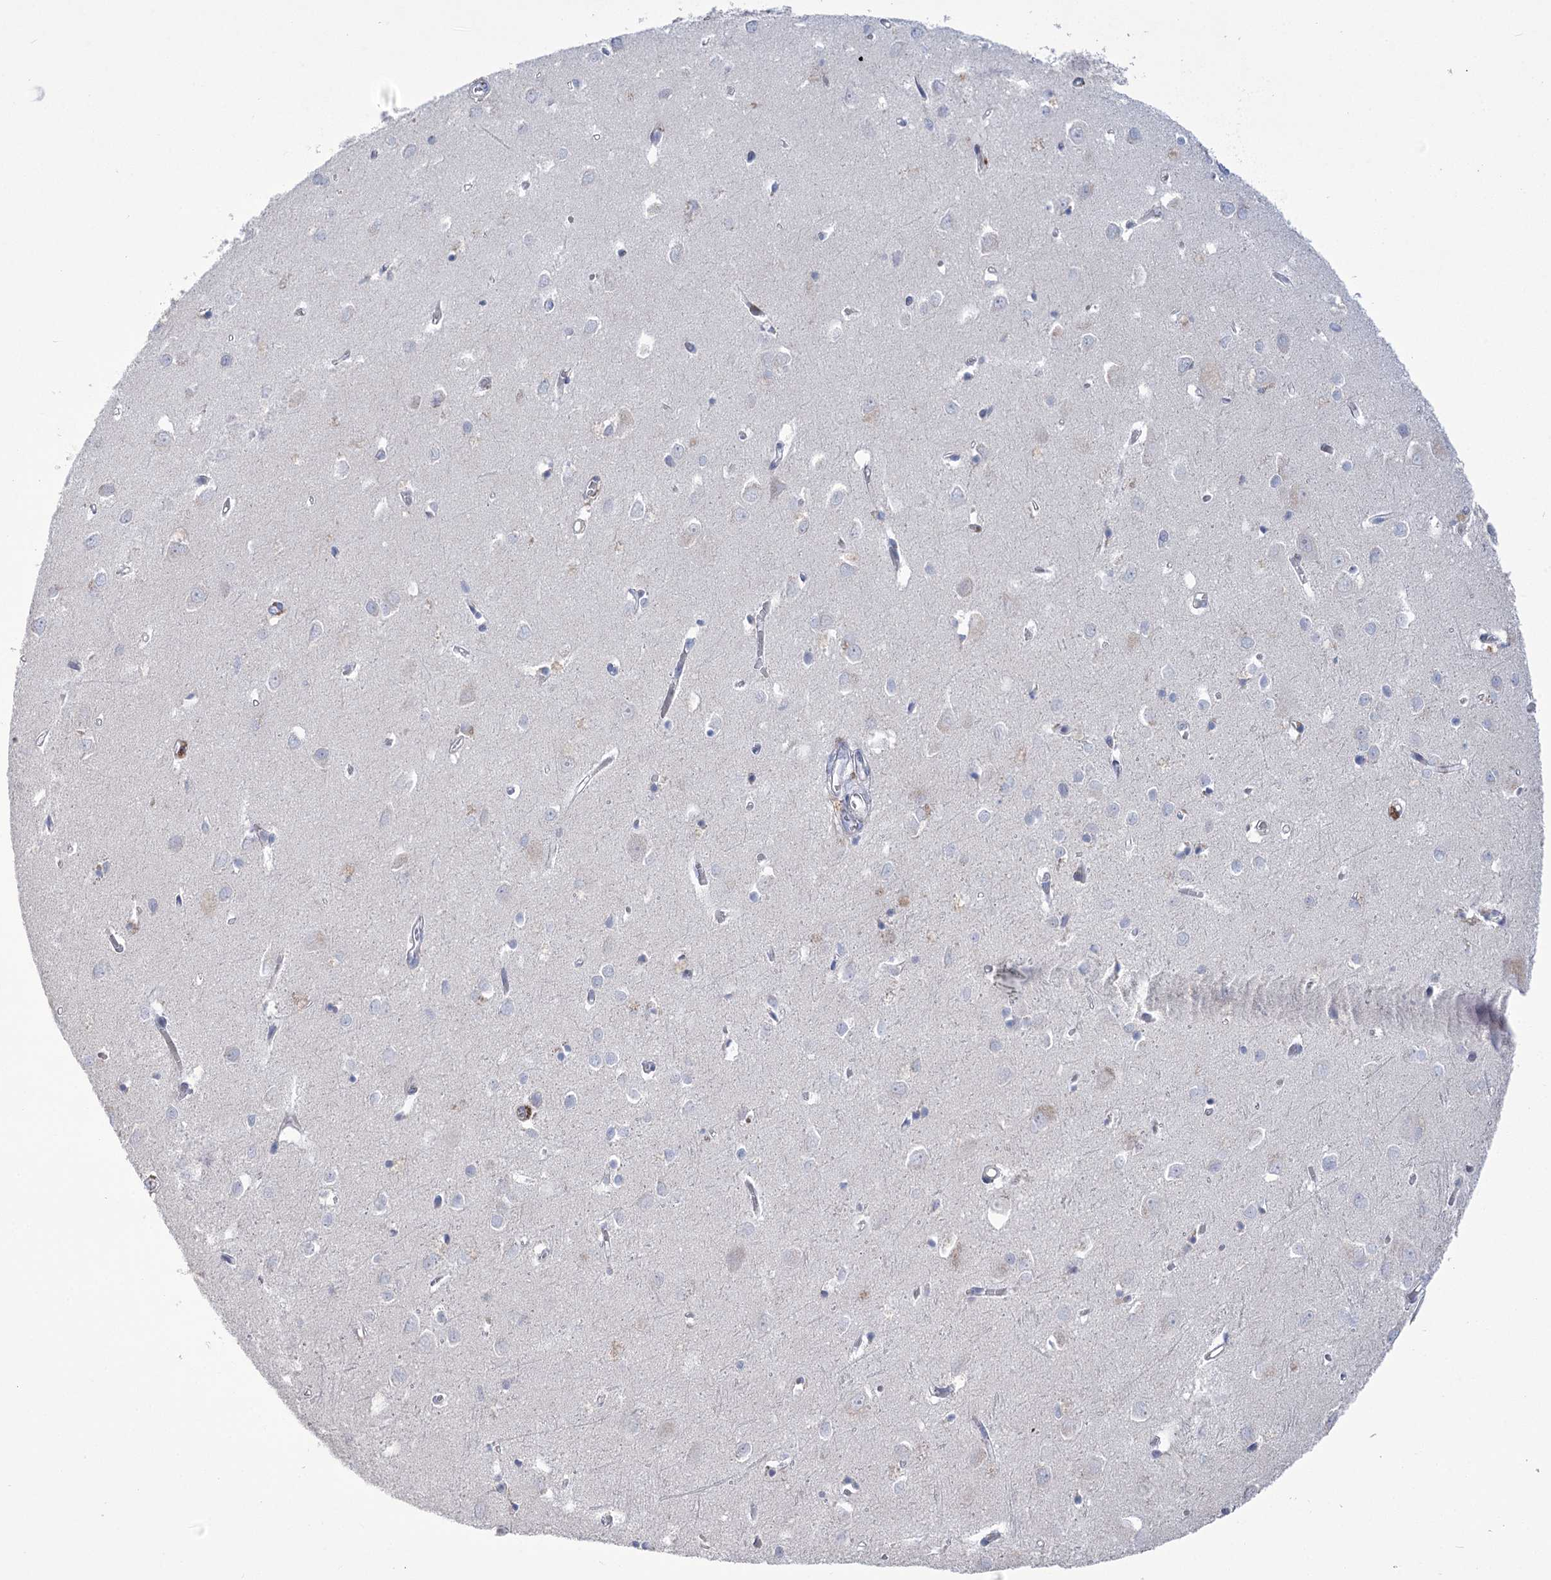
{"staining": {"intensity": "weak", "quantity": "25%-75%", "location": "cytoplasmic/membranous"}, "tissue": "cerebral cortex", "cell_type": "Endothelial cells", "image_type": "normal", "snomed": [{"axis": "morphology", "description": "Normal tissue, NOS"}, {"axis": "topography", "description": "Cerebral cortex"}], "caption": "Immunohistochemistry (IHC) staining of unremarkable cerebral cortex, which exhibits low levels of weak cytoplasmic/membranous staining in approximately 25%-75% of endothelial cells indicating weak cytoplasmic/membranous protein positivity. The staining was performed using DAB (3,3'-diaminobenzidine) (brown) for protein detection and nuclei were counterstained in hematoxylin (blue).", "gene": "NME7", "patient": {"sex": "female", "age": 64}}